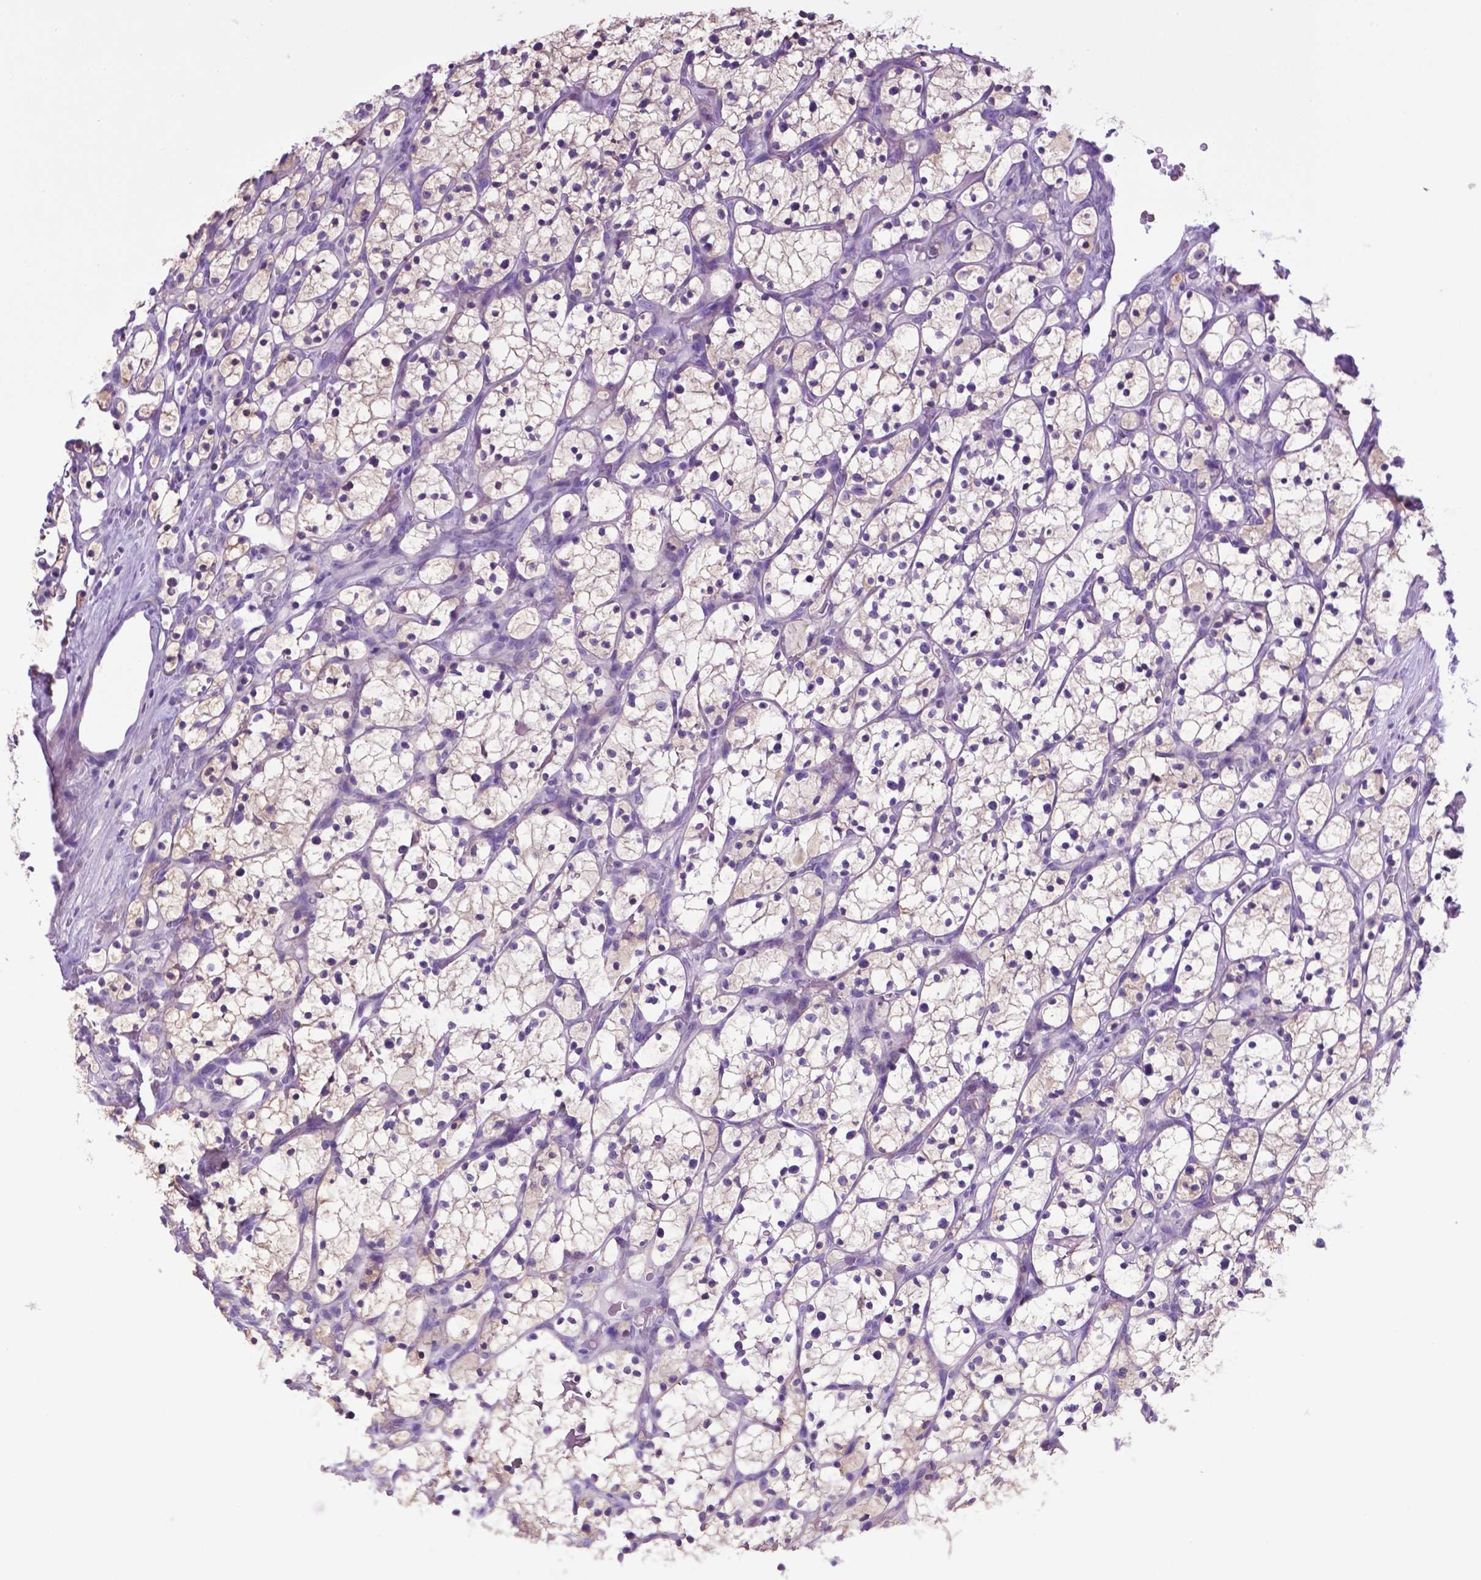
{"staining": {"intensity": "negative", "quantity": "none", "location": "none"}, "tissue": "renal cancer", "cell_type": "Tumor cells", "image_type": "cancer", "snomed": [{"axis": "morphology", "description": "Adenocarcinoma, NOS"}, {"axis": "topography", "description": "Kidney"}], "caption": "Tumor cells show no significant protein expression in renal cancer (adenocarcinoma). Nuclei are stained in blue.", "gene": "ADRA2B", "patient": {"sex": "female", "age": 64}}